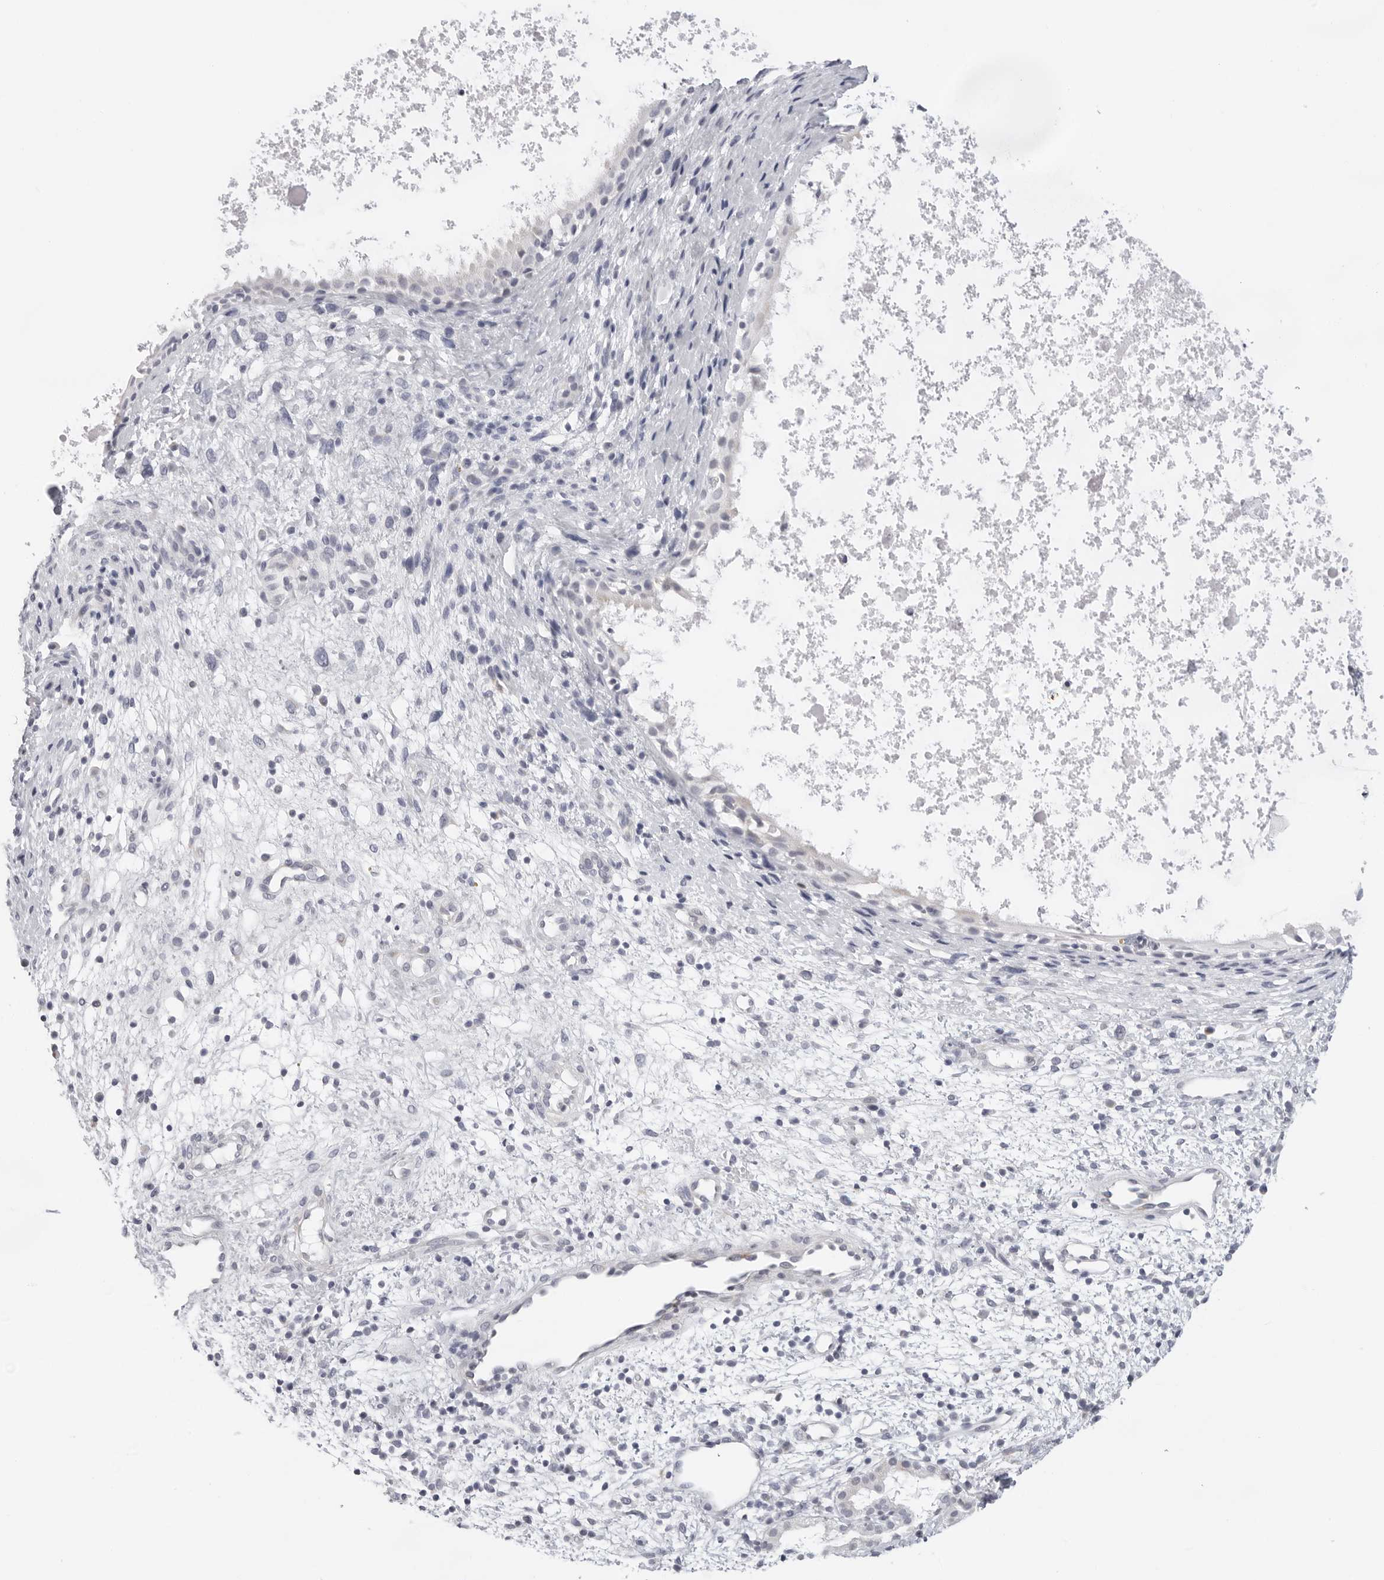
{"staining": {"intensity": "negative", "quantity": "none", "location": "none"}, "tissue": "nasopharynx", "cell_type": "Respiratory epithelial cells", "image_type": "normal", "snomed": [{"axis": "morphology", "description": "Normal tissue, NOS"}, {"axis": "topography", "description": "Nasopharynx"}], "caption": "An immunohistochemistry micrograph of unremarkable nasopharynx is shown. There is no staining in respiratory epithelial cells of nasopharynx.", "gene": "CIART", "patient": {"sex": "male", "age": 22}}